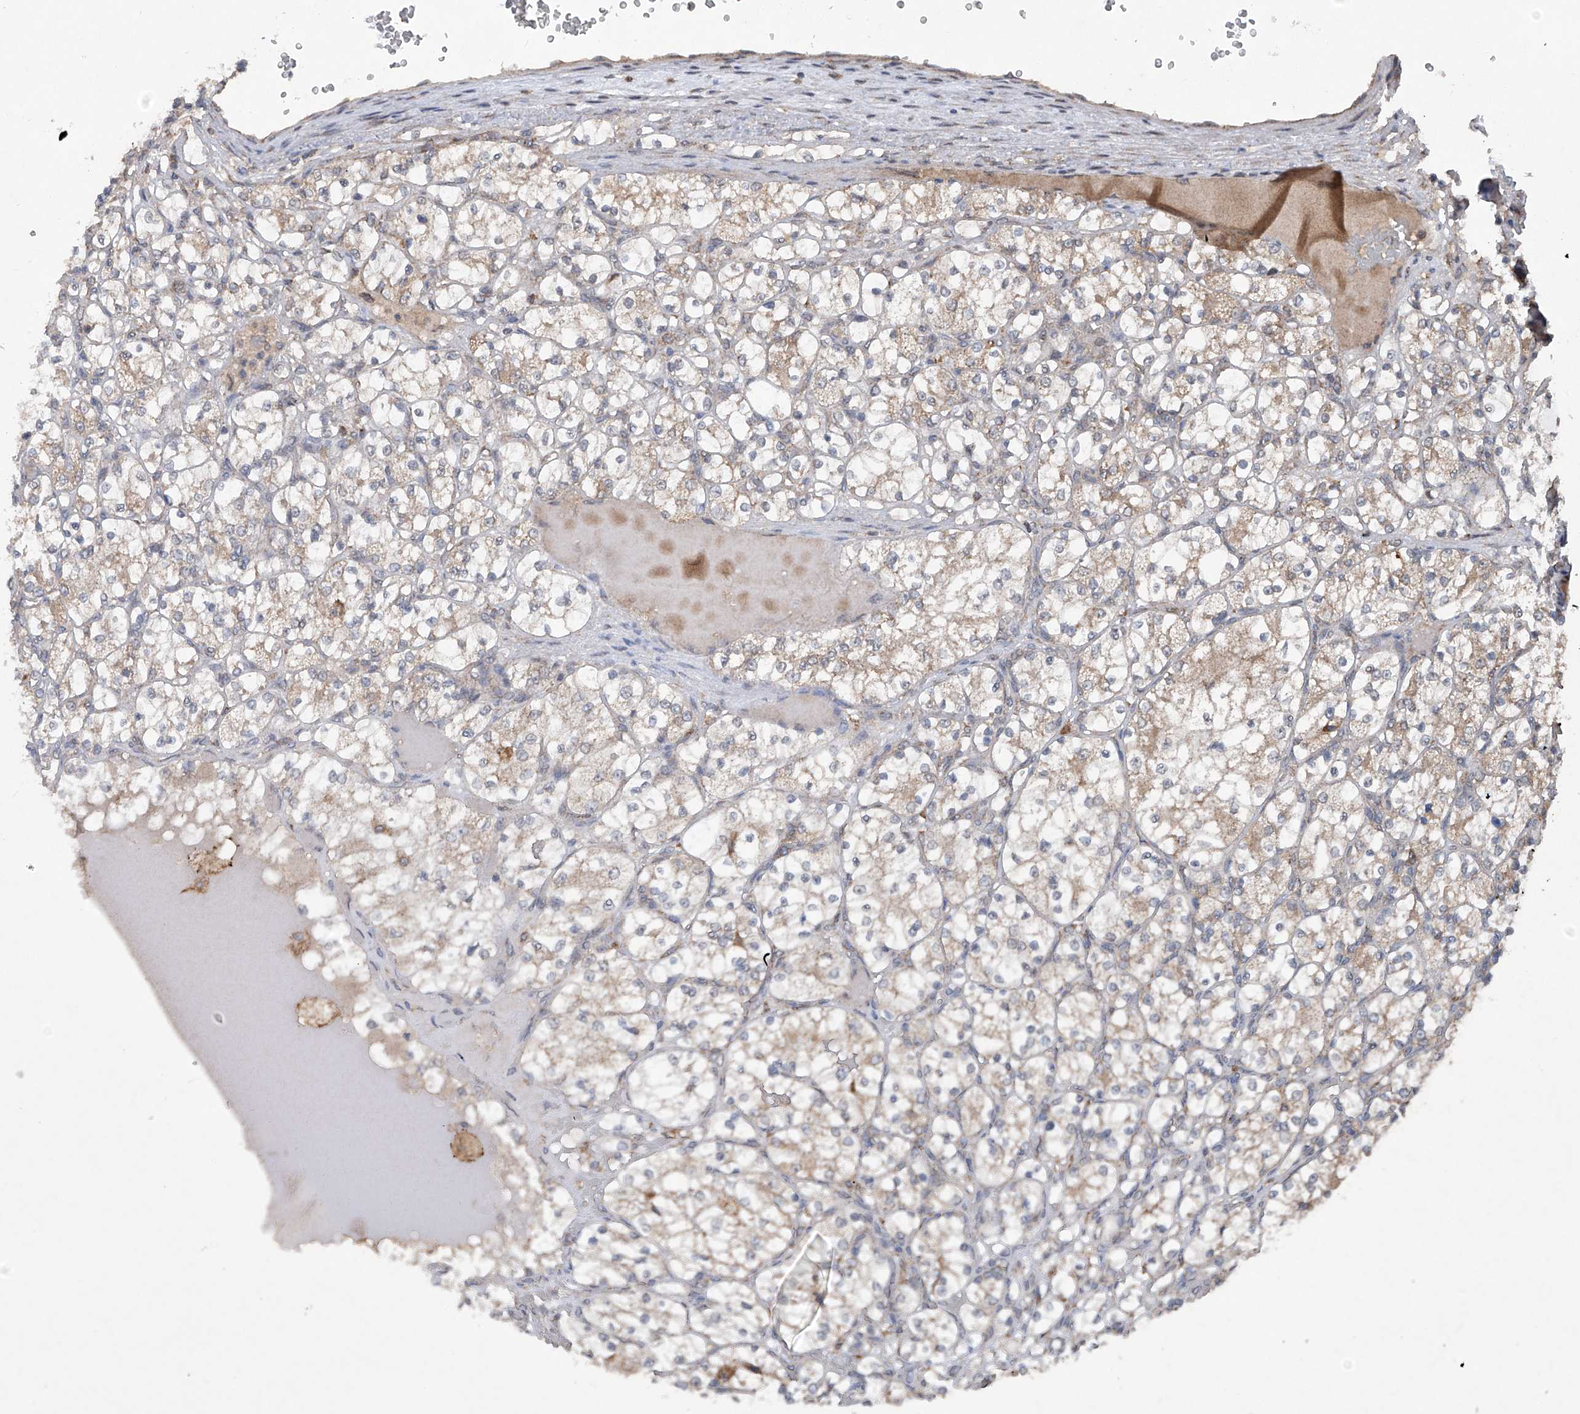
{"staining": {"intensity": "weak", "quantity": ">75%", "location": "cytoplasmic/membranous"}, "tissue": "renal cancer", "cell_type": "Tumor cells", "image_type": "cancer", "snomed": [{"axis": "morphology", "description": "Adenocarcinoma, NOS"}, {"axis": "topography", "description": "Kidney"}], "caption": "Protein staining displays weak cytoplasmic/membranous staining in approximately >75% of tumor cells in adenocarcinoma (renal).", "gene": "SUMF2", "patient": {"sex": "female", "age": 69}}